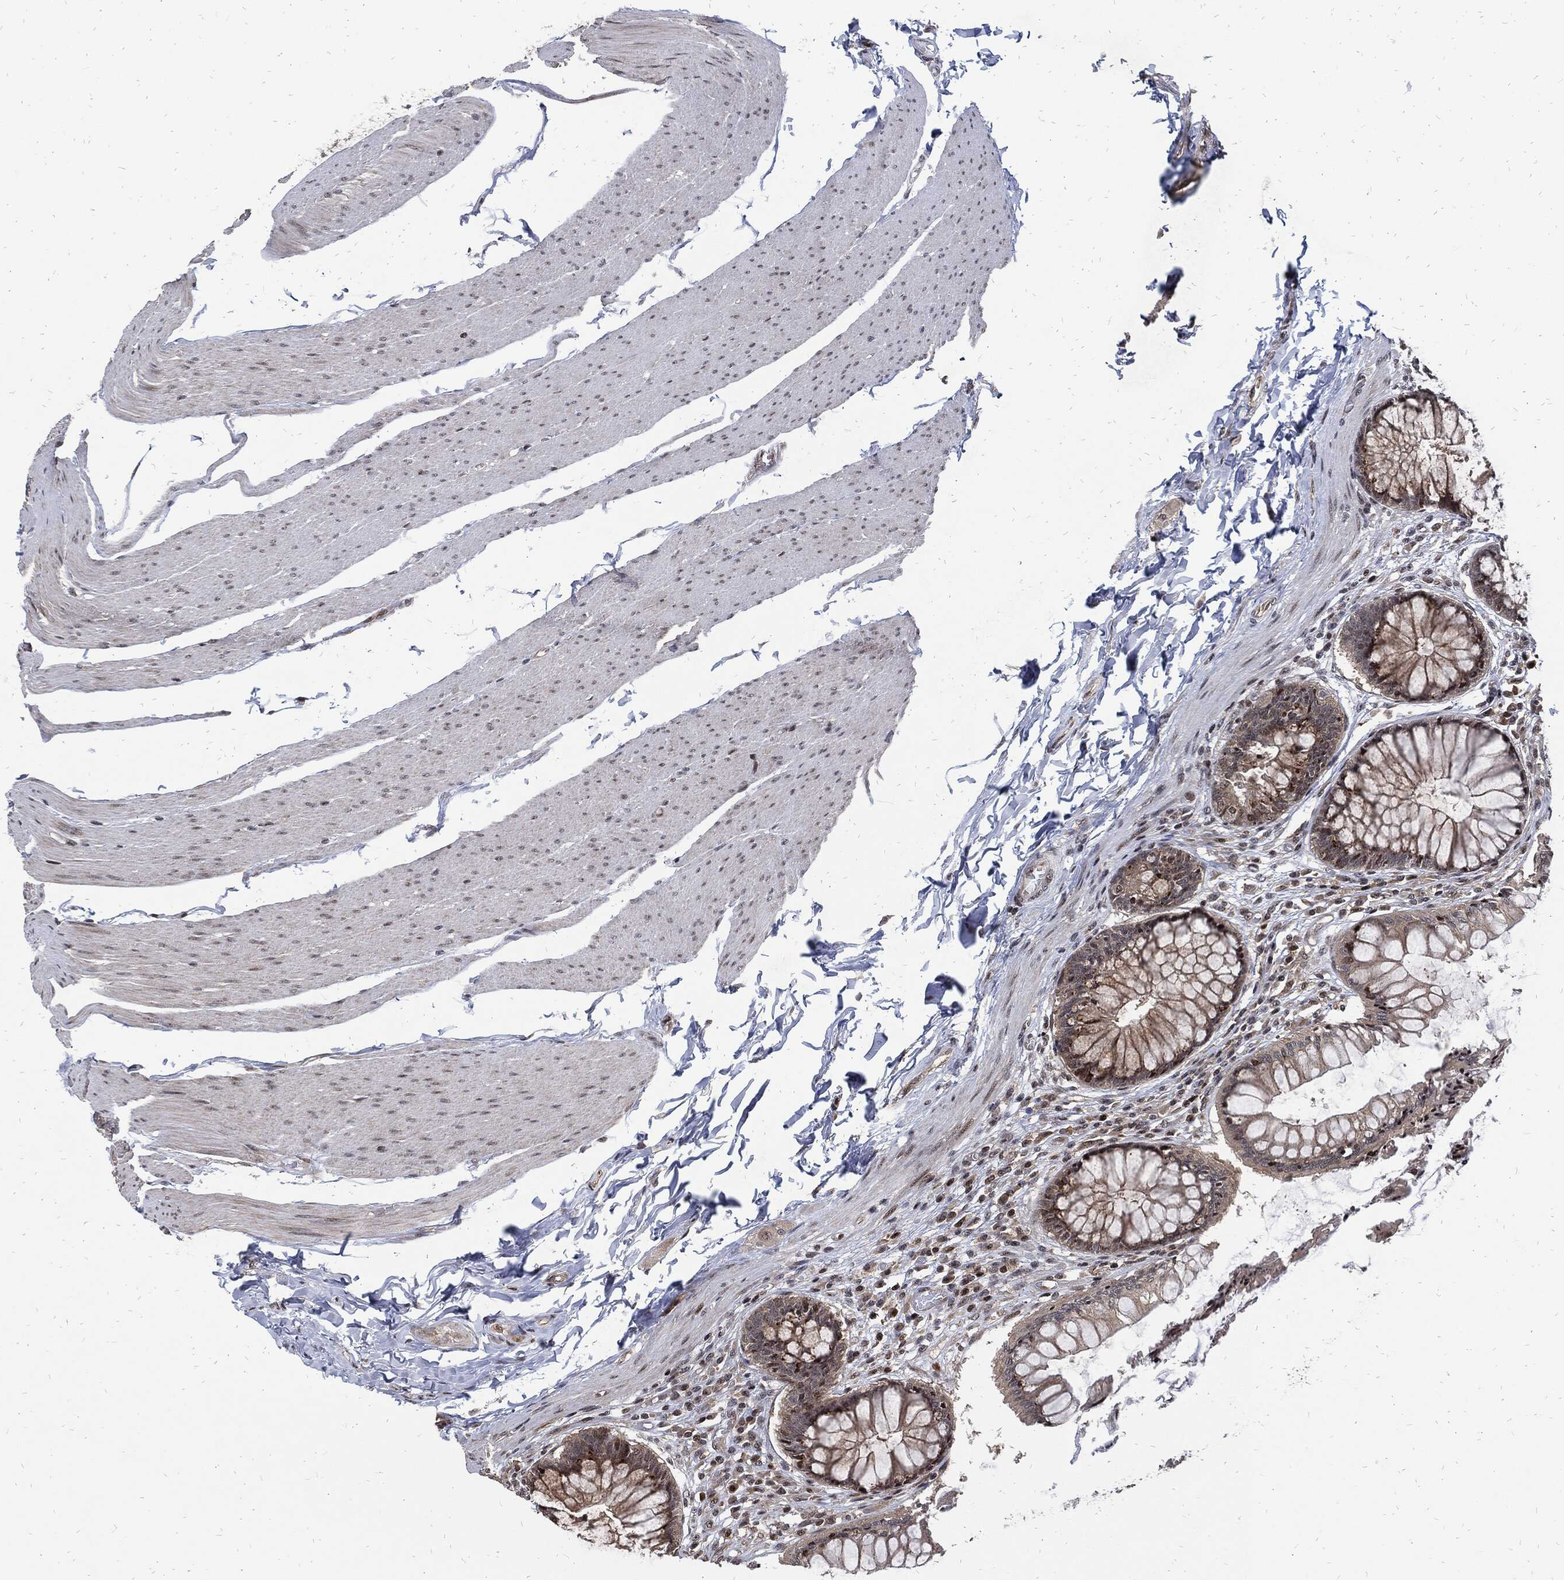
{"staining": {"intensity": "strong", "quantity": "25%-75%", "location": "cytoplasmic/membranous,nuclear"}, "tissue": "rectum", "cell_type": "Glandular cells", "image_type": "normal", "snomed": [{"axis": "morphology", "description": "Normal tissue, NOS"}, {"axis": "topography", "description": "Rectum"}], "caption": "Immunohistochemical staining of normal human rectum exhibits high levels of strong cytoplasmic/membranous,nuclear positivity in approximately 25%-75% of glandular cells. Immunohistochemistry stains the protein of interest in brown and the nuclei are stained blue.", "gene": "ZNF775", "patient": {"sex": "female", "age": 58}}